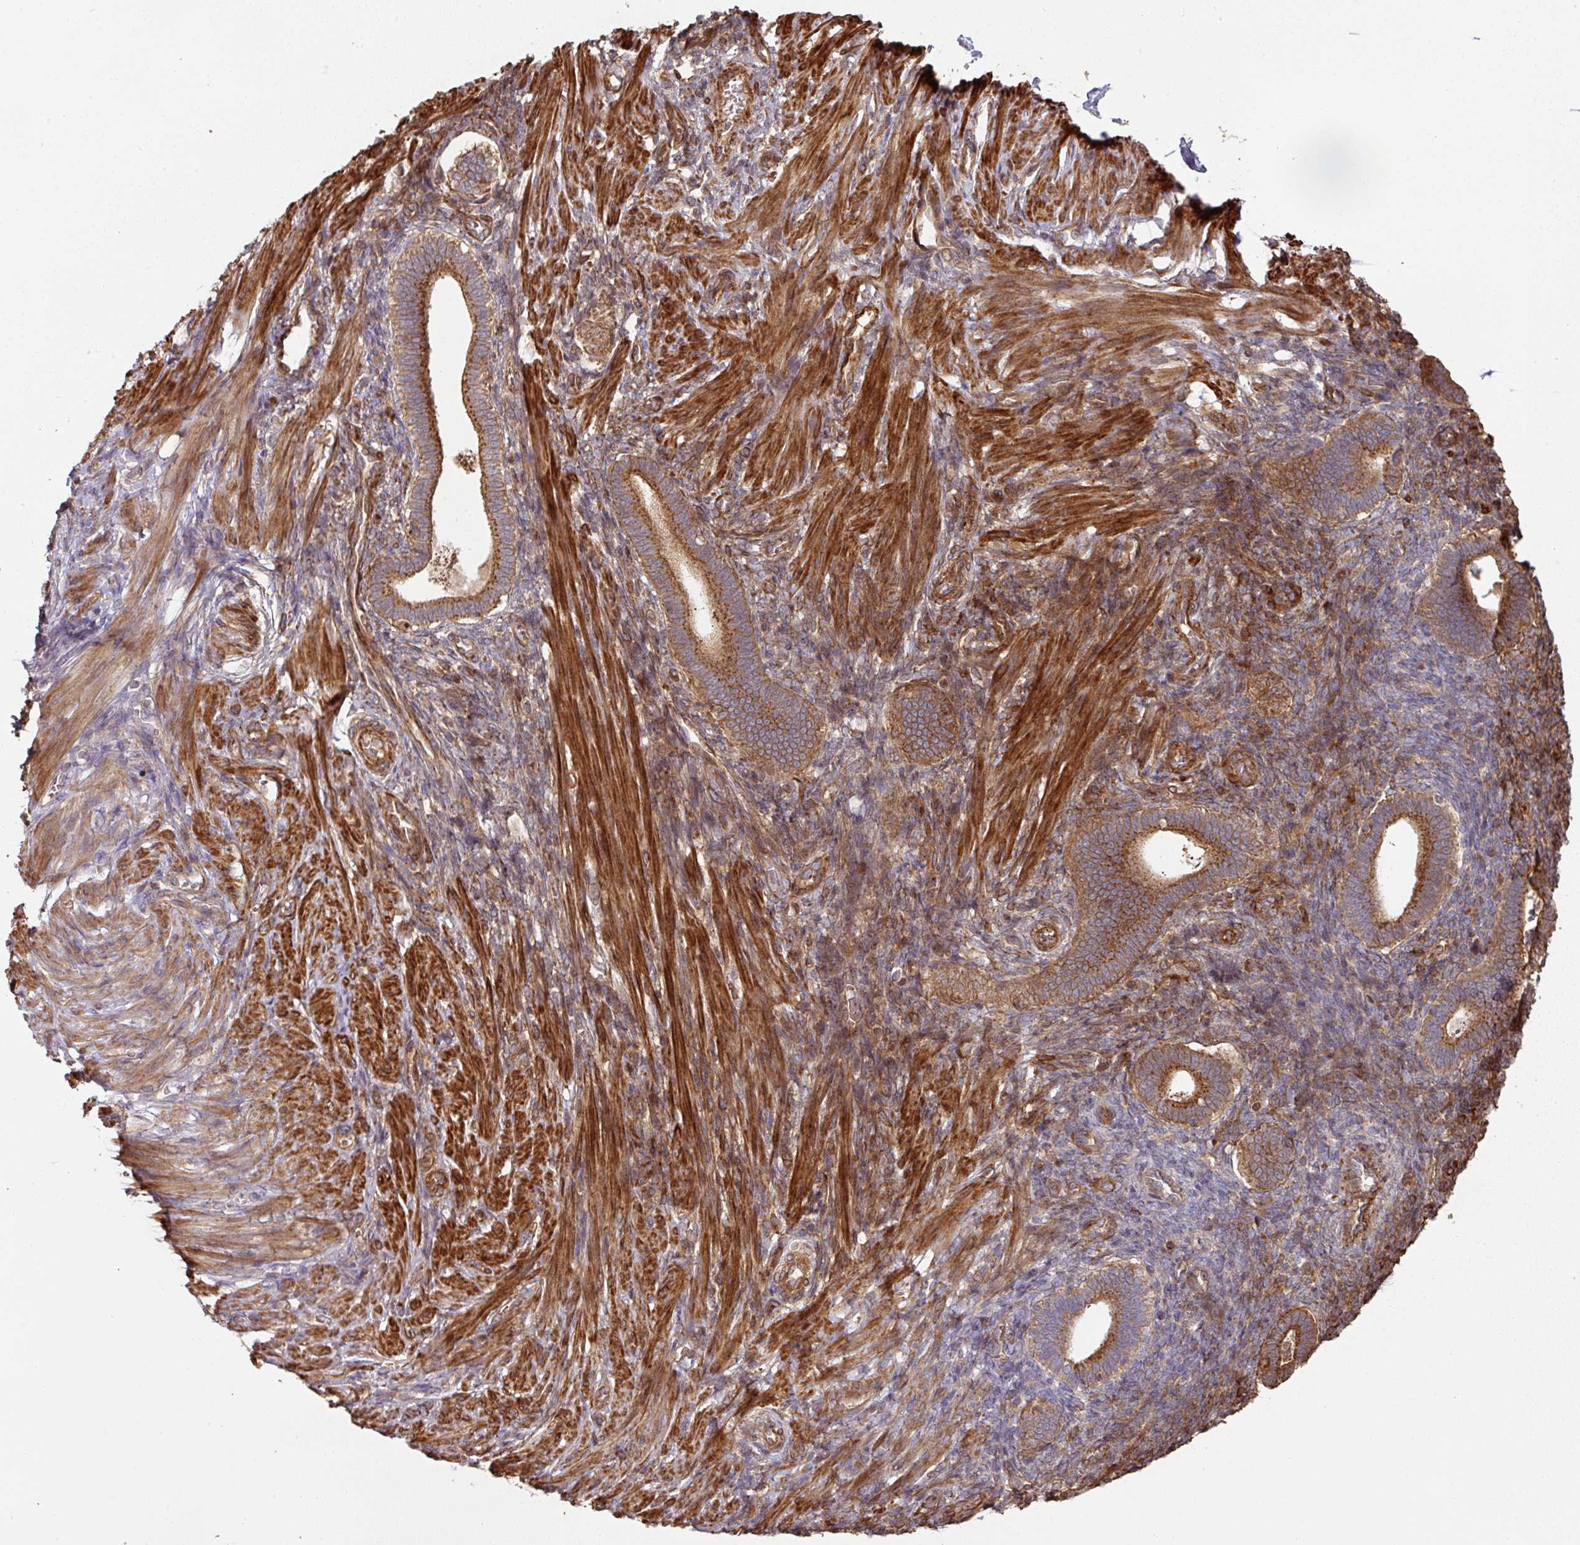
{"staining": {"intensity": "moderate", "quantity": "<25%", "location": "cytoplasmic/membranous"}, "tissue": "endometrium", "cell_type": "Cells in endometrial stroma", "image_type": "normal", "snomed": [{"axis": "morphology", "description": "Normal tissue, NOS"}, {"axis": "topography", "description": "Endometrium"}], "caption": "Normal endometrium was stained to show a protein in brown. There is low levels of moderate cytoplasmic/membranous expression in about <25% of cells in endometrial stroma. Nuclei are stained in blue.", "gene": "SIK1", "patient": {"sex": "female", "age": 34}}